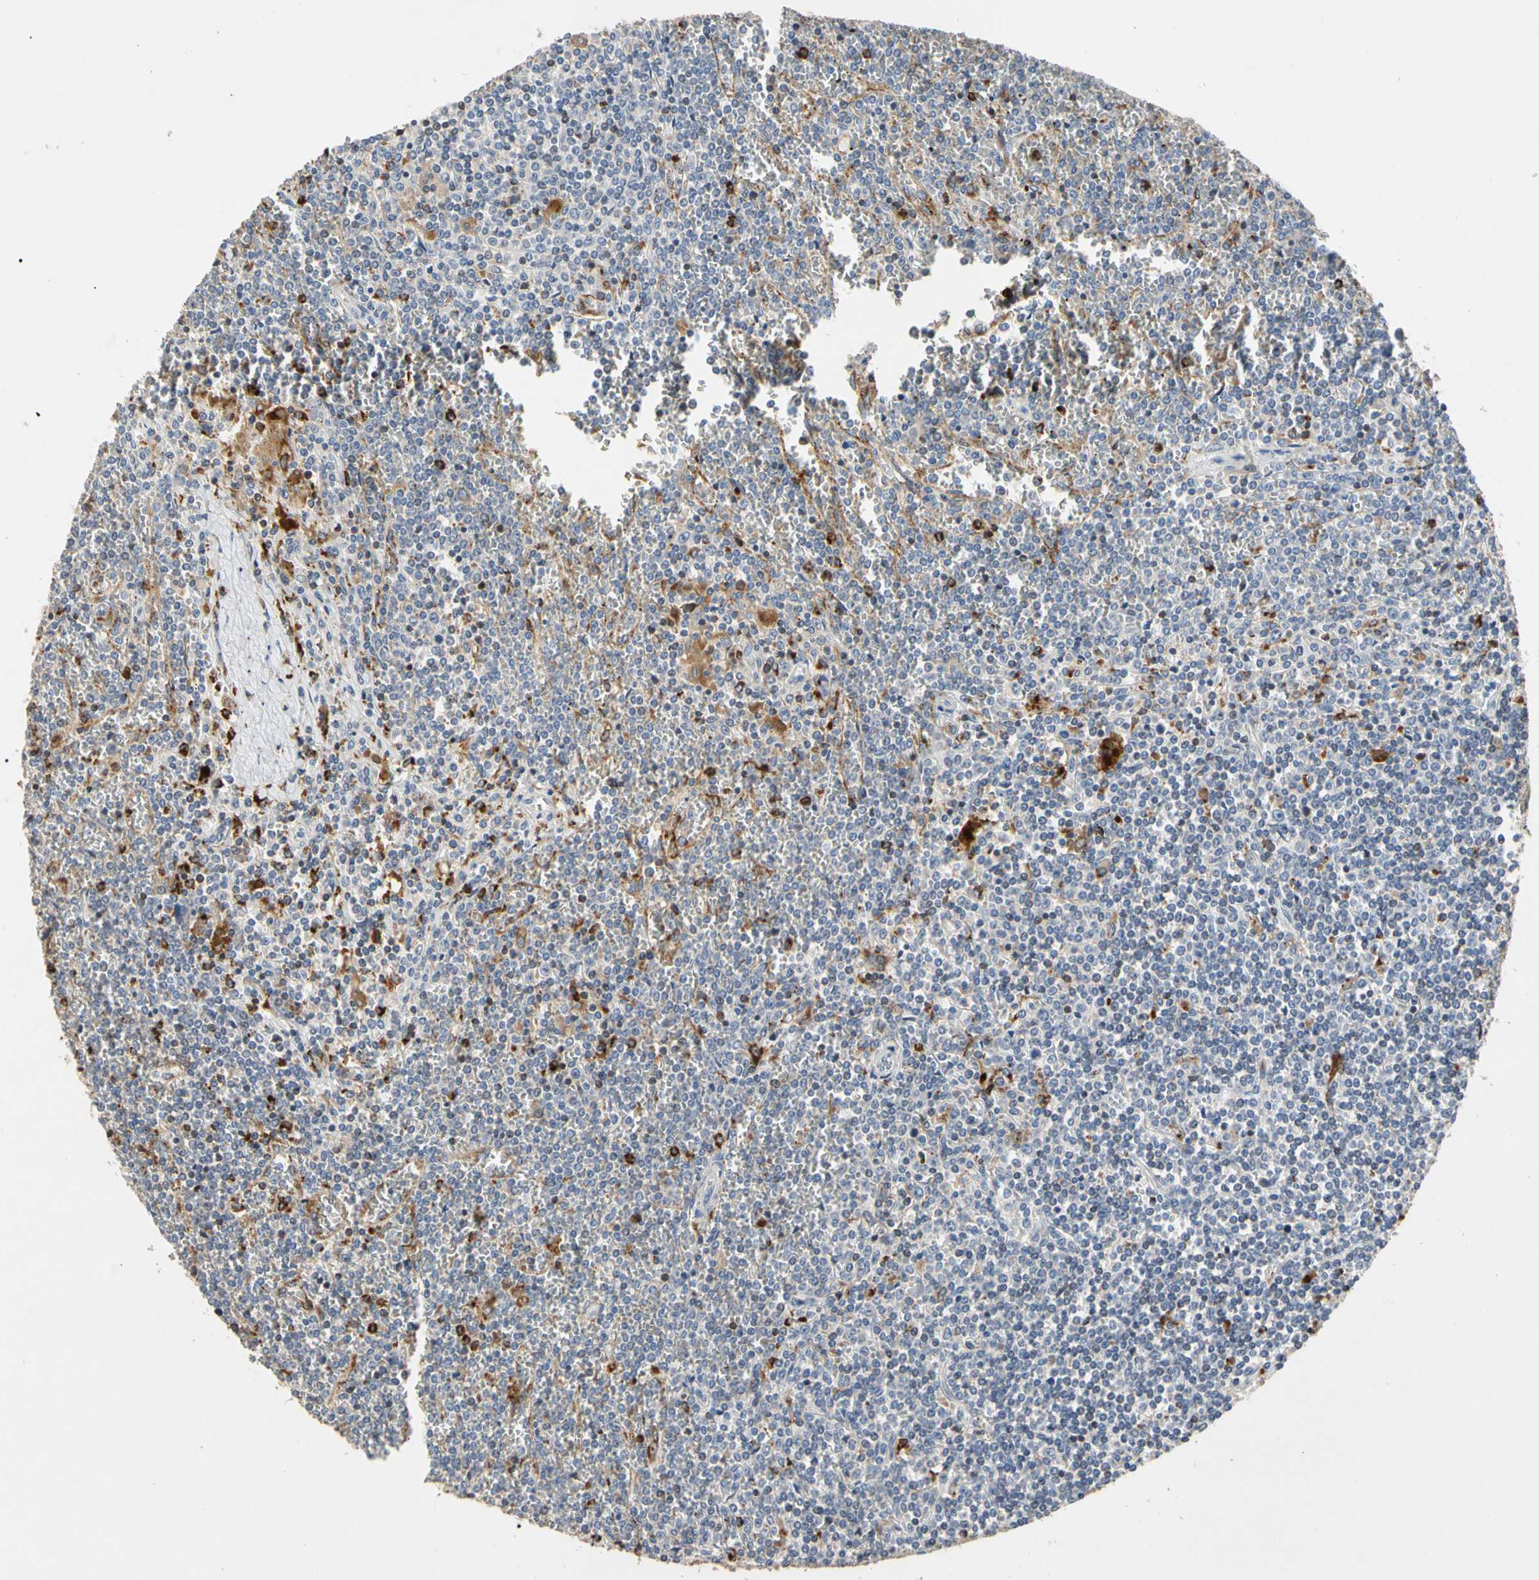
{"staining": {"intensity": "negative", "quantity": "none", "location": "none"}, "tissue": "lymphoma", "cell_type": "Tumor cells", "image_type": "cancer", "snomed": [{"axis": "morphology", "description": "Malignant lymphoma, non-Hodgkin's type, Low grade"}, {"axis": "topography", "description": "Spleen"}], "caption": "Tumor cells show no significant protein expression in malignant lymphoma, non-Hodgkin's type (low-grade).", "gene": "ADA2", "patient": {"sex": "female", "age": 19}}